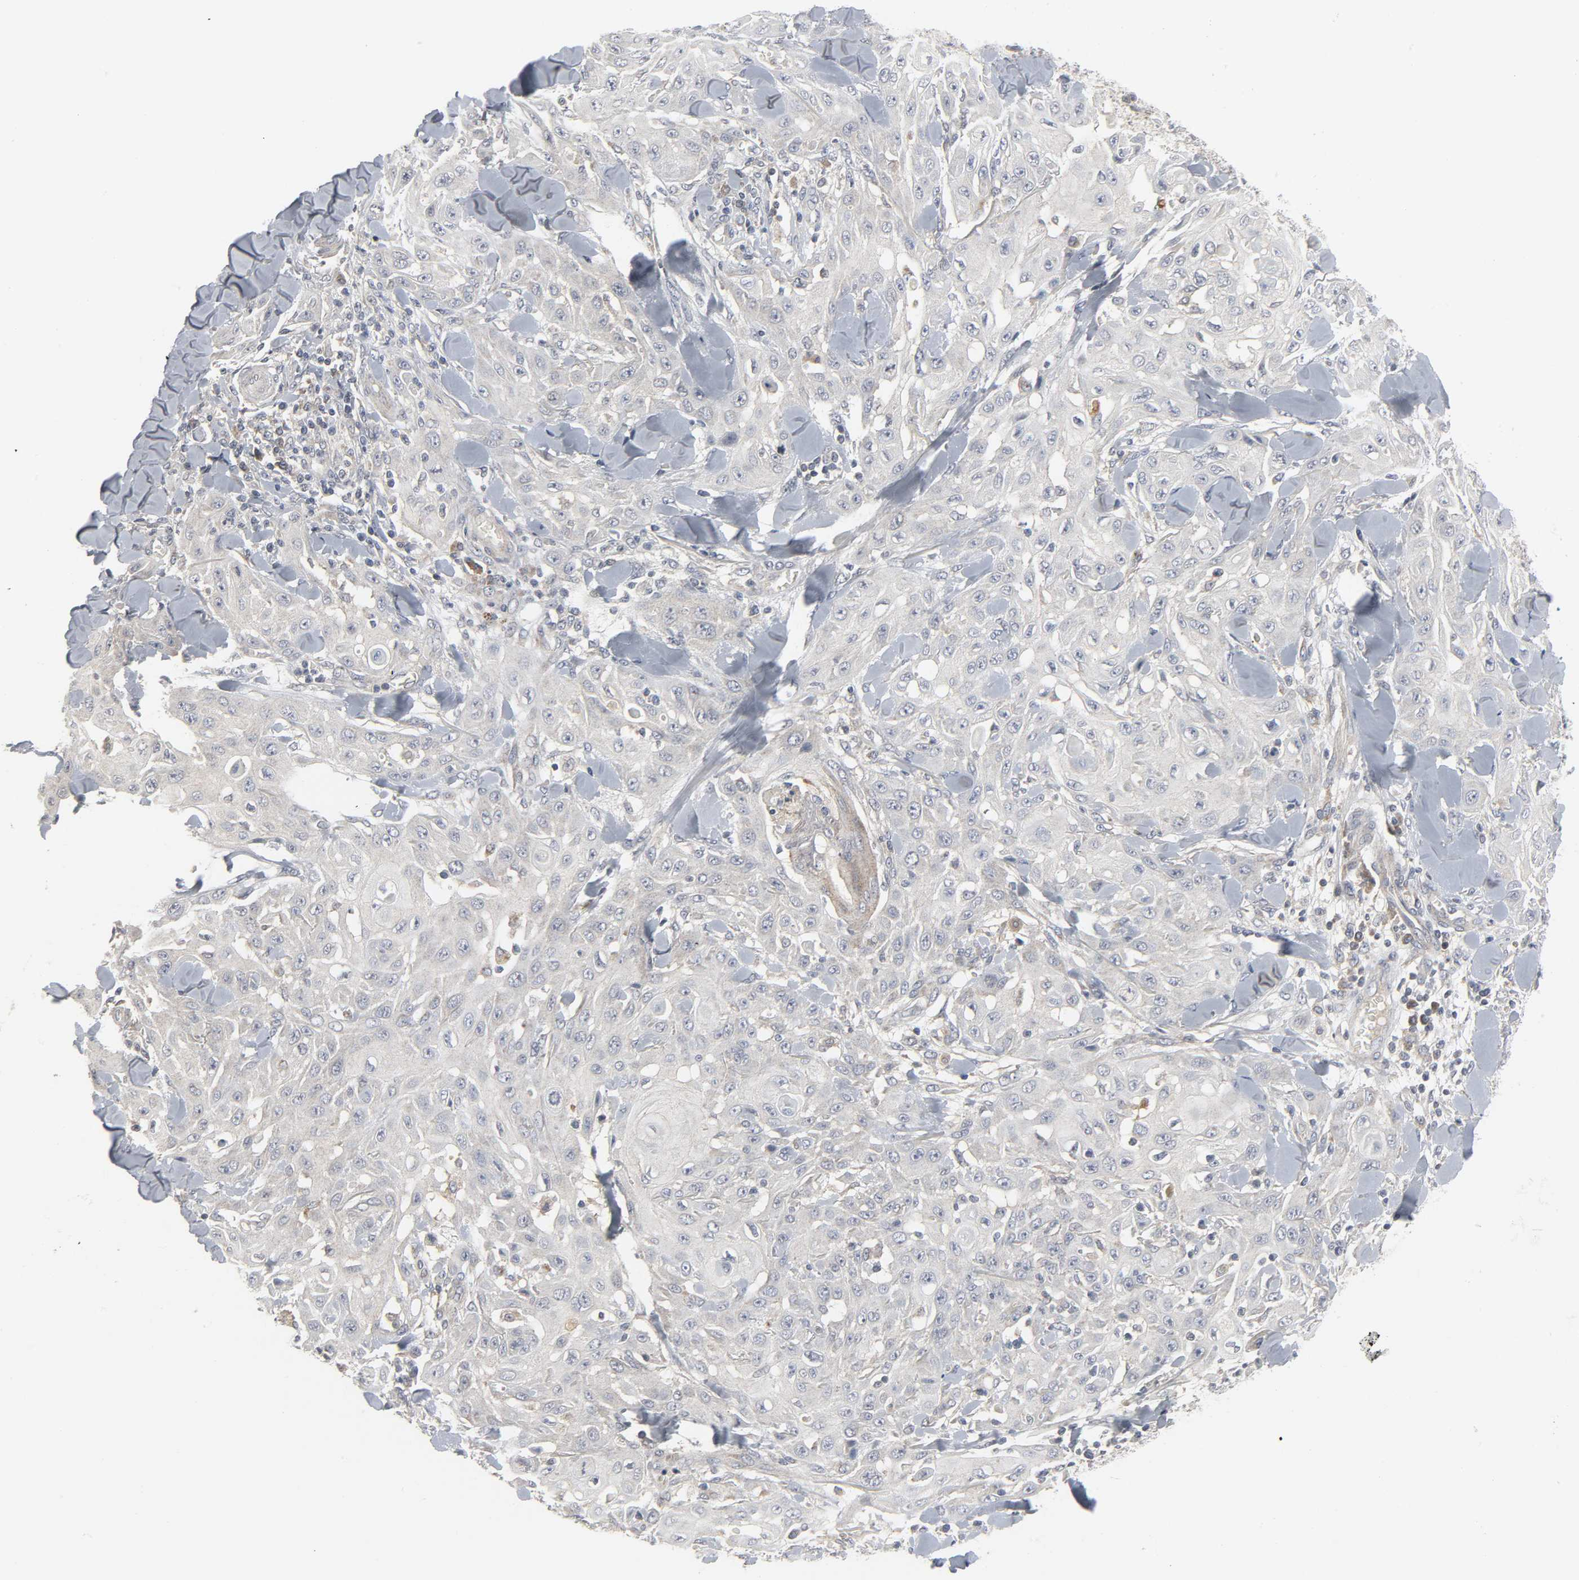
{"staining": {"intensity": "weak", "quantity": "25%-75%", "location": "cytoplasmic/membranous"}, "tissue": "skin cancer", "cell_type": "Tumor cells", "image_type": "cancer", "snomed": [{"axis": "morphology", "description": "Squamous cell carcinoma, NOS"}, {"axis": "topography", "description": "Skin"}], "caption": "Protein expression analysis of human skin cancer reveals weak cytoplasmic/membranous positivity in approximately 25%-75% of tumor cells. (DAB = brown stain, brightfield microscopy at high magnification).", "gene": "CLIP1", "patient": {"sex": "male", "age": 24}}